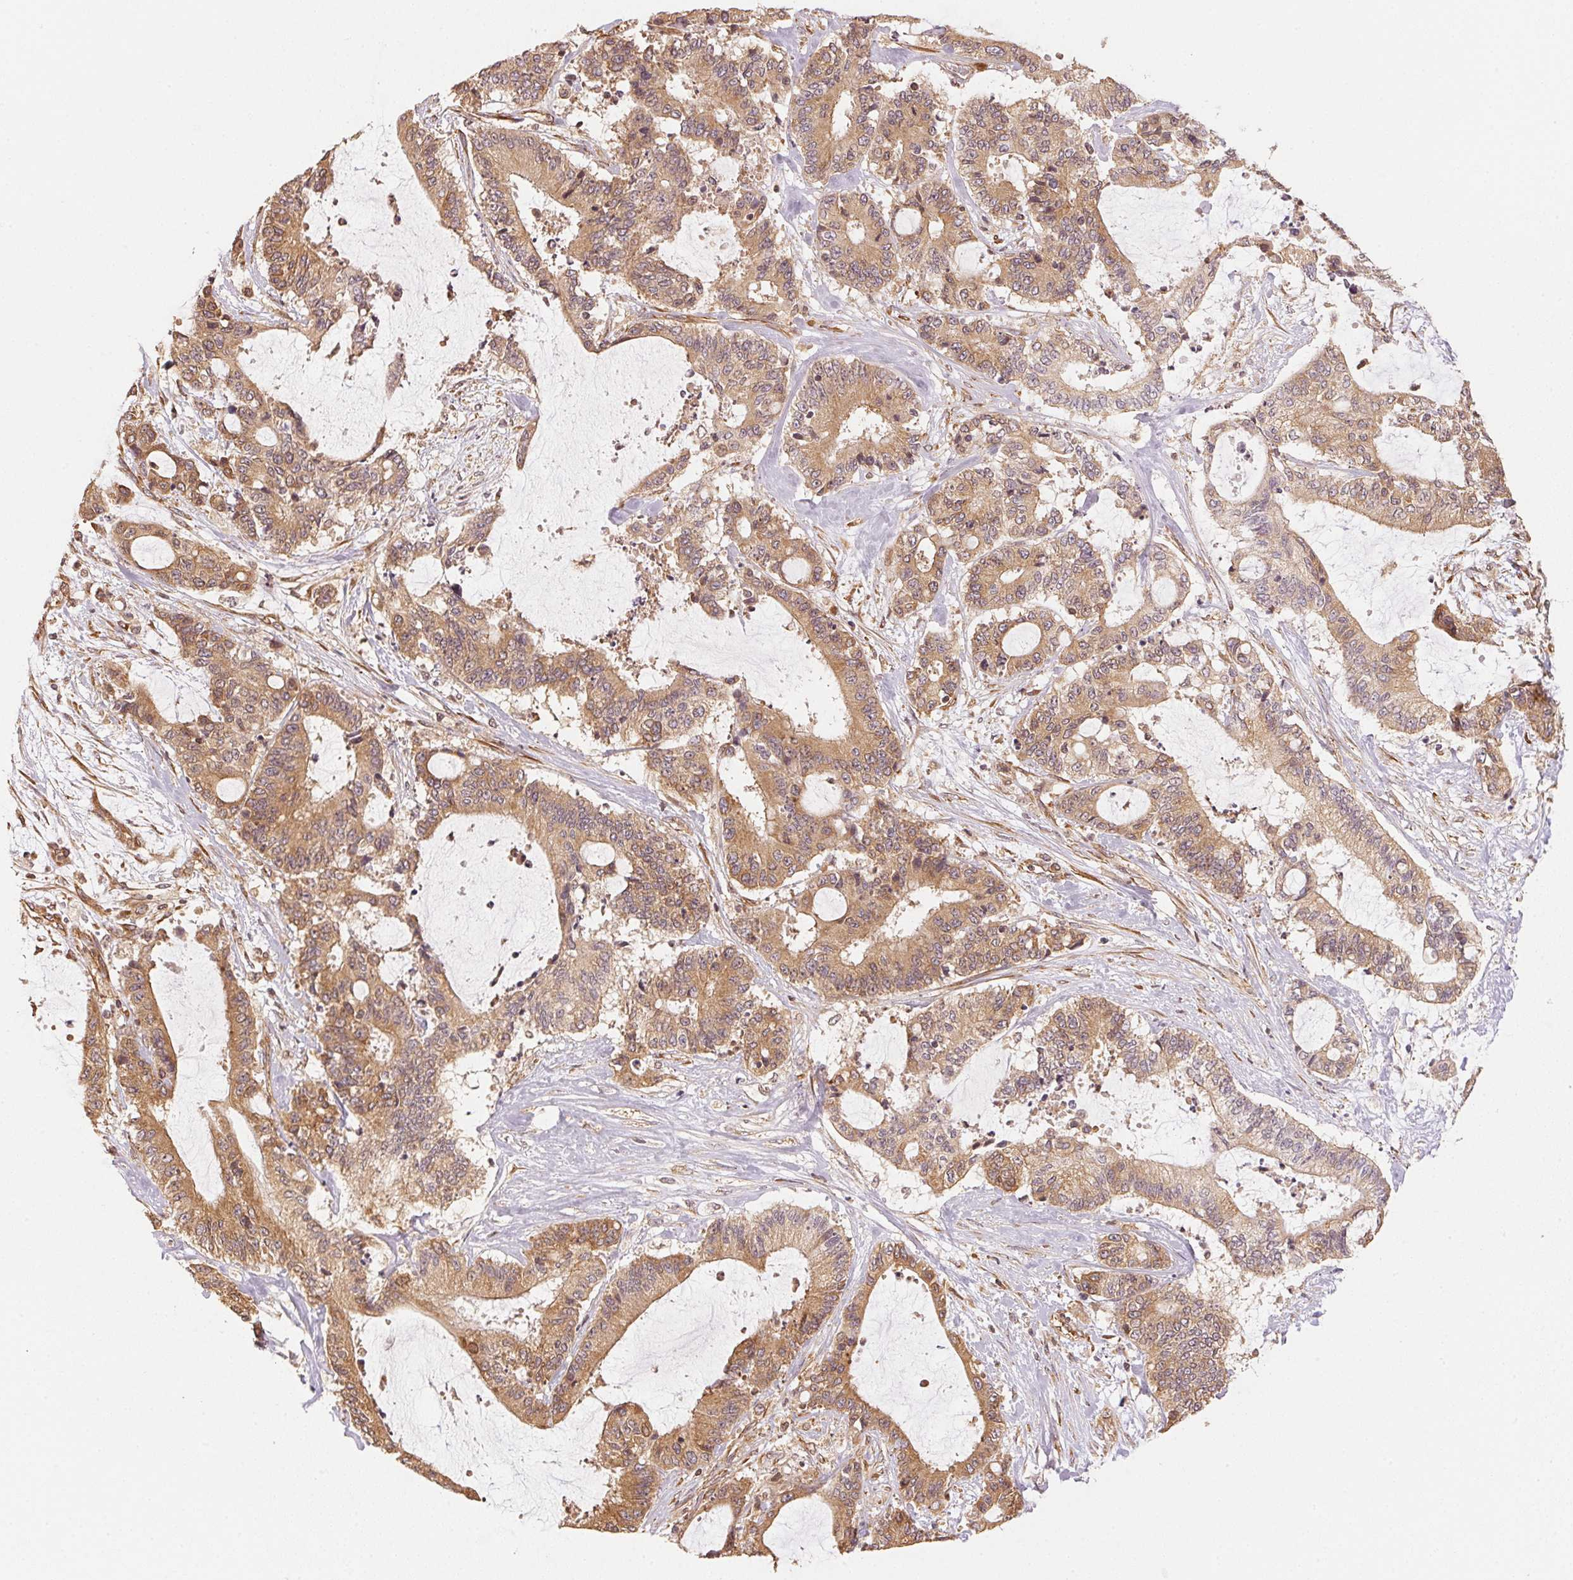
{"staining": {"intensity": "moderate", "quantity": ">75%", "location": "cytoplasmic/membranous"}, "tissue": "liver cancer", "cell_type": "Tumor cells", "image_type": "cancer", "snomed": [{"axis": "morphology", "description": "Cholangiocarcinoma"}, {"axis": "topography", "description": "Liver"}], "caption": "A histopathology image of human liver cholangiocarcinoma stained for a protein reveals moderate cytoplasmic/membranous brown staining in tumor cells.", "gene": "STRN4", "patient": {"sex": "female", "age": 73}}